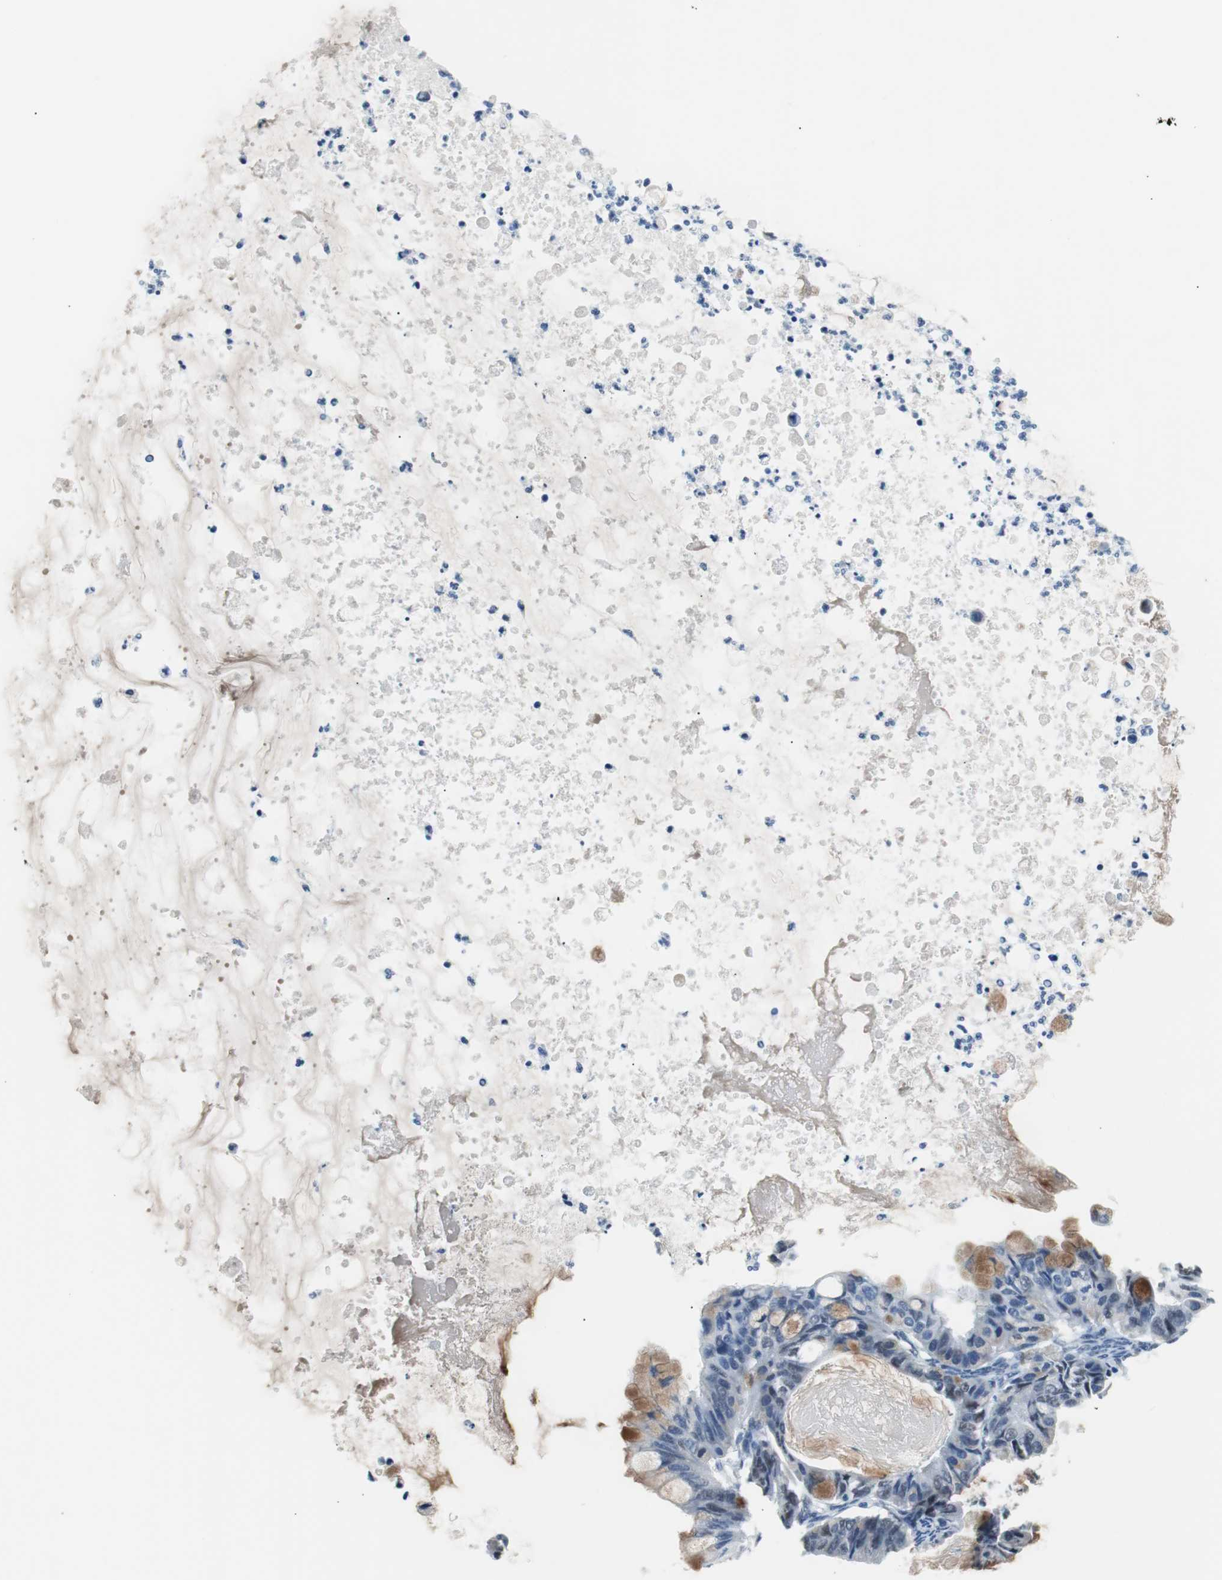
{"staining": {"intensity": "weak", "quantity": "25%-75%", "location": "nuclear"}, "tissue": "ovarian cancer", "cell_type": "Tumor cells", "image_type": "cancer", "snomed": [{"axis": "morphology", "description": "Cystadenocarcinoma, mucinous, NOS"}, {"axis": "topography", "description": "Ovary"}], "caption": "Immunohistochemical staining of ovarian cancer exhibits weak nuclear protein positivity in about 25%-75% of tumor cells.", "gene": "USP28", "patient": {"sex": "female", "age": 80}}